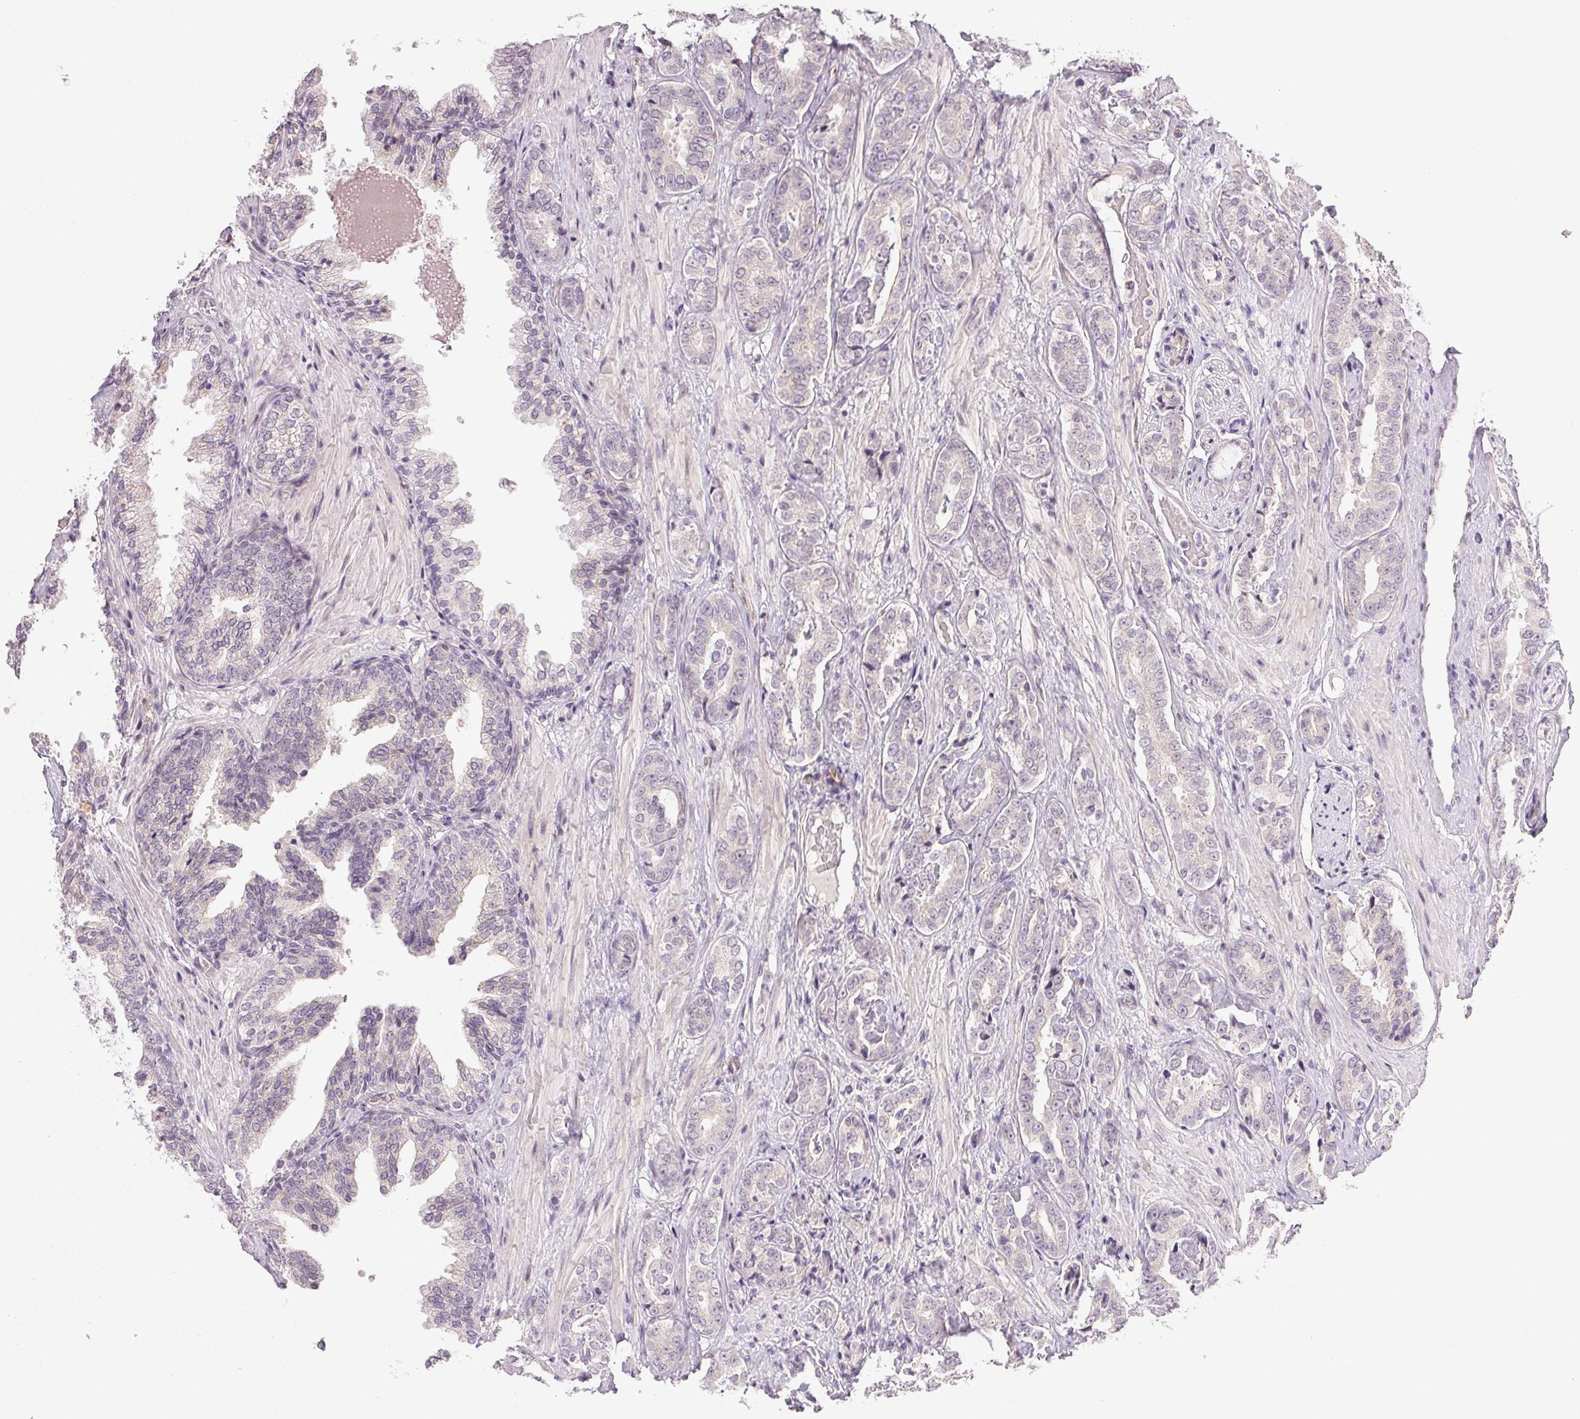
{"staining": {"intensity": "negative", "quantity": "none", "location": "none"}, "tissue": "prostate cancer", "cell_type": "Tumor cells", "image_type": "cancer", "snomed": [{"axis": "morphology", "description": "Adenocarcinoma, High grade"}, {"axis": "topography", "description": "Prostate"}], "caption": "This is a histopathology image of IHC staining of prostate cancer, which shows no expression in tumor cells.", "gene": "PLCB1", "patient": {"sex": "male", "age": 71}}